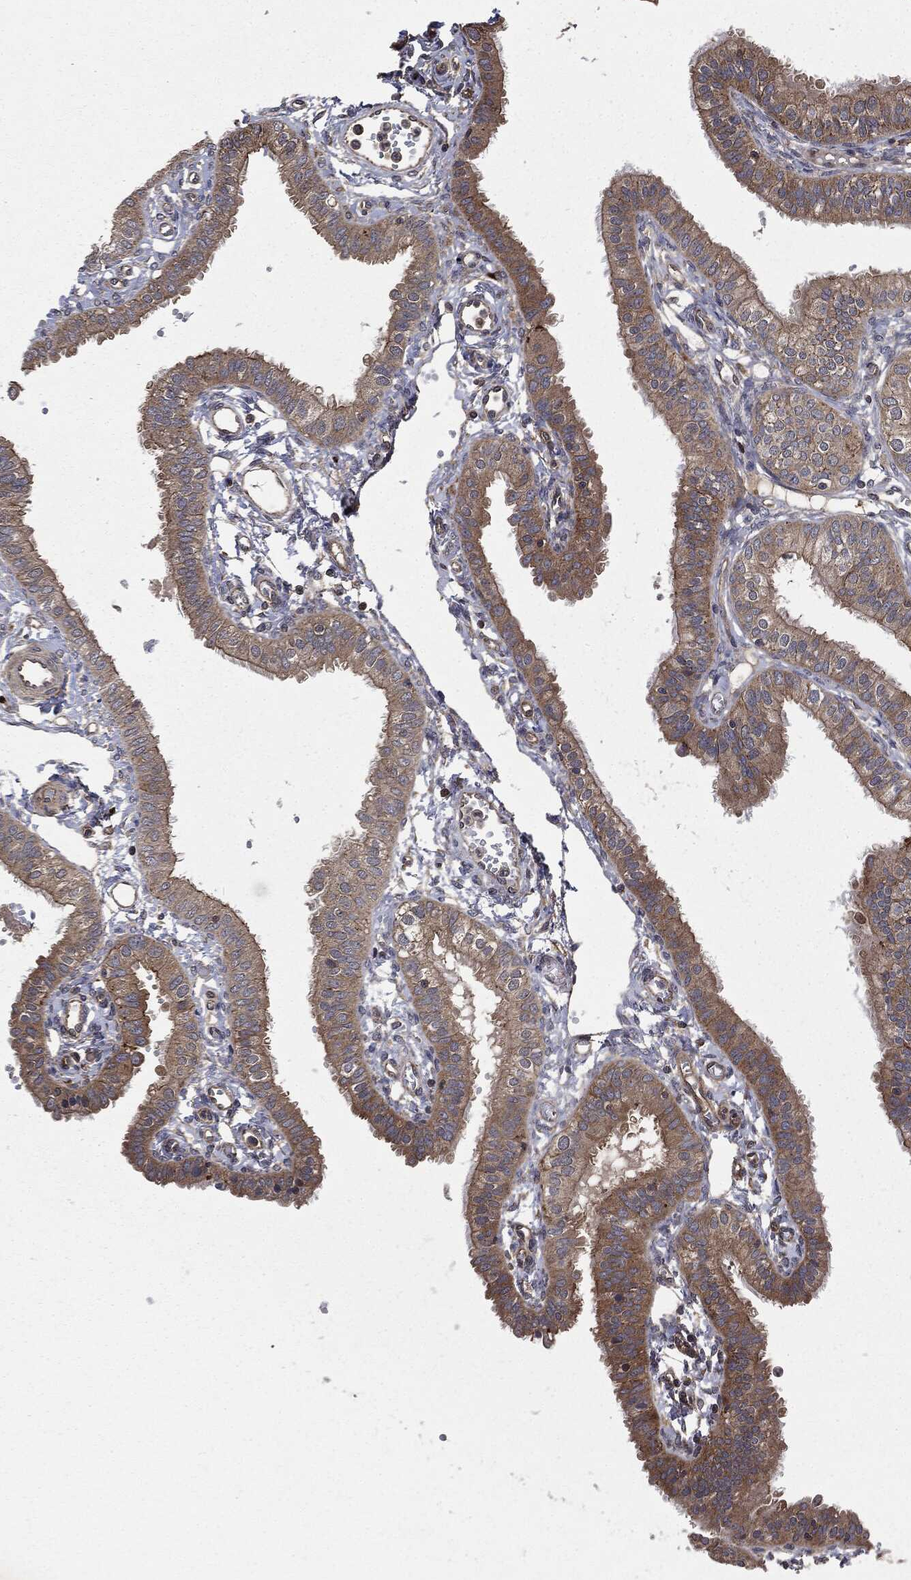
{"staining": {"intensity": "moderate", "quantity": ">75%", "location": "cytoplasmic/membranous"}, "tissue": "fallopian tube", "cell_type": "Glandular cells", "image_type": "normal", "snomed": [{"axis": "morphology", "description": "Normal tissue, NOS"}, {"axis": "topography", "description": "Fallopian tube"}, {"axis": "topography", "description": "Ovary"}], "caption": "DAB immunohistochemical staining of normal fallopian tube reveals moderate cytoplasmic/membranous protein positivity in about >75% of glandular cells. The protein is stained brown, and the nuclei are stained in blue (DAB (3,3'-diaminobenzidine) IHC with brightfield microscopy, high magnification).", "gene": "PLOD3", "patient": {"sex": "female", "age": 49}}